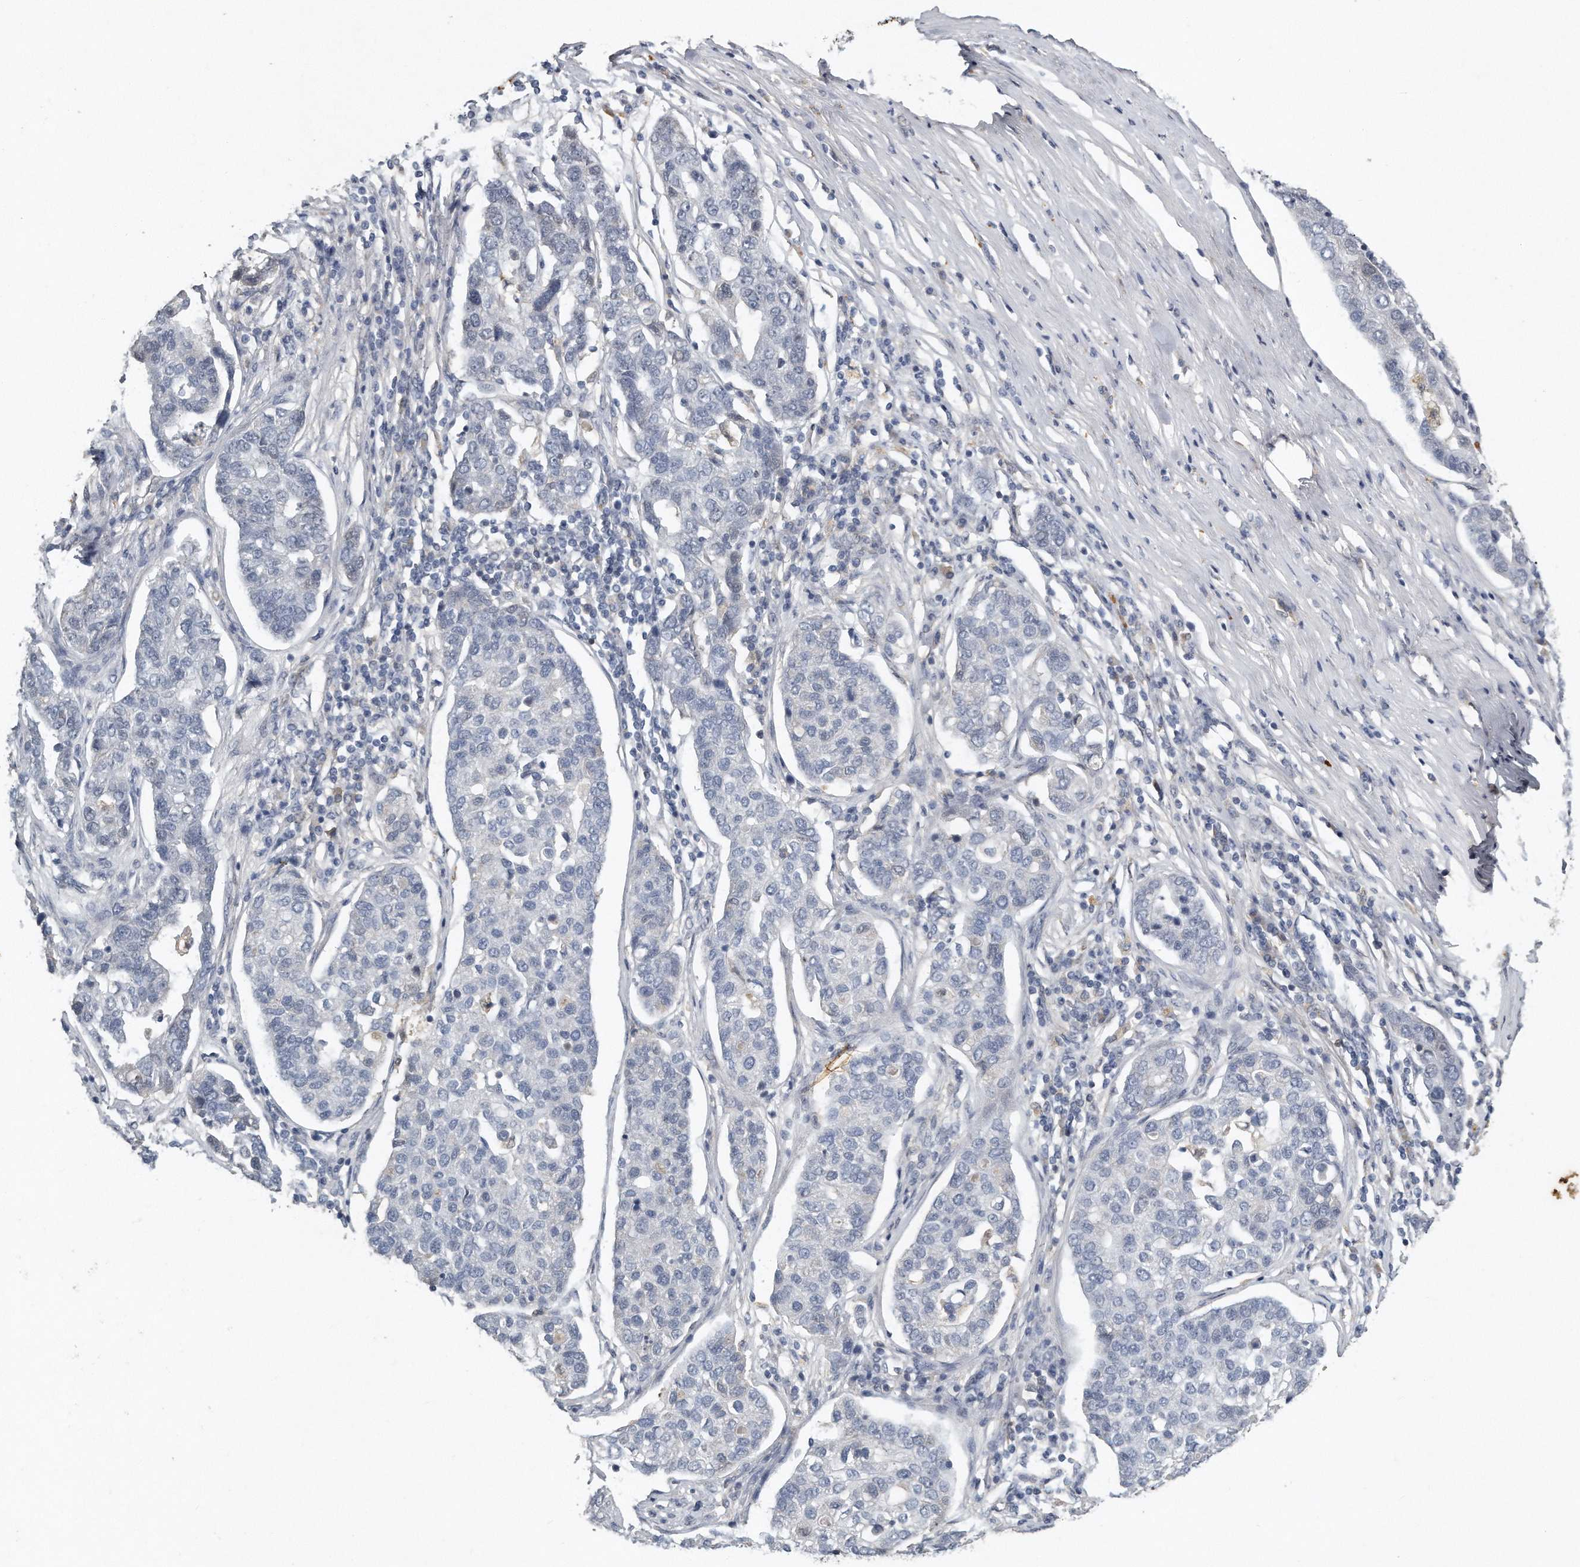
{"staining": {"intensity": "negative", "quantity": "none", "location": "none"}, "tissue": "pancreatic cancer", "cell_type": "Tumor cells", "image_type": "cancer", "snomed": [{"axis": "morphology", "description": "Adenocarcinoma, NOS"}, {"axis": "topography", "description": "Pancreas"}], "caption": "There is no significant staining in tumor cells of adenocarcinoma (pancreatic).", "gene": "CAMK1", "patient": {"sex": "female", "age": 61}}